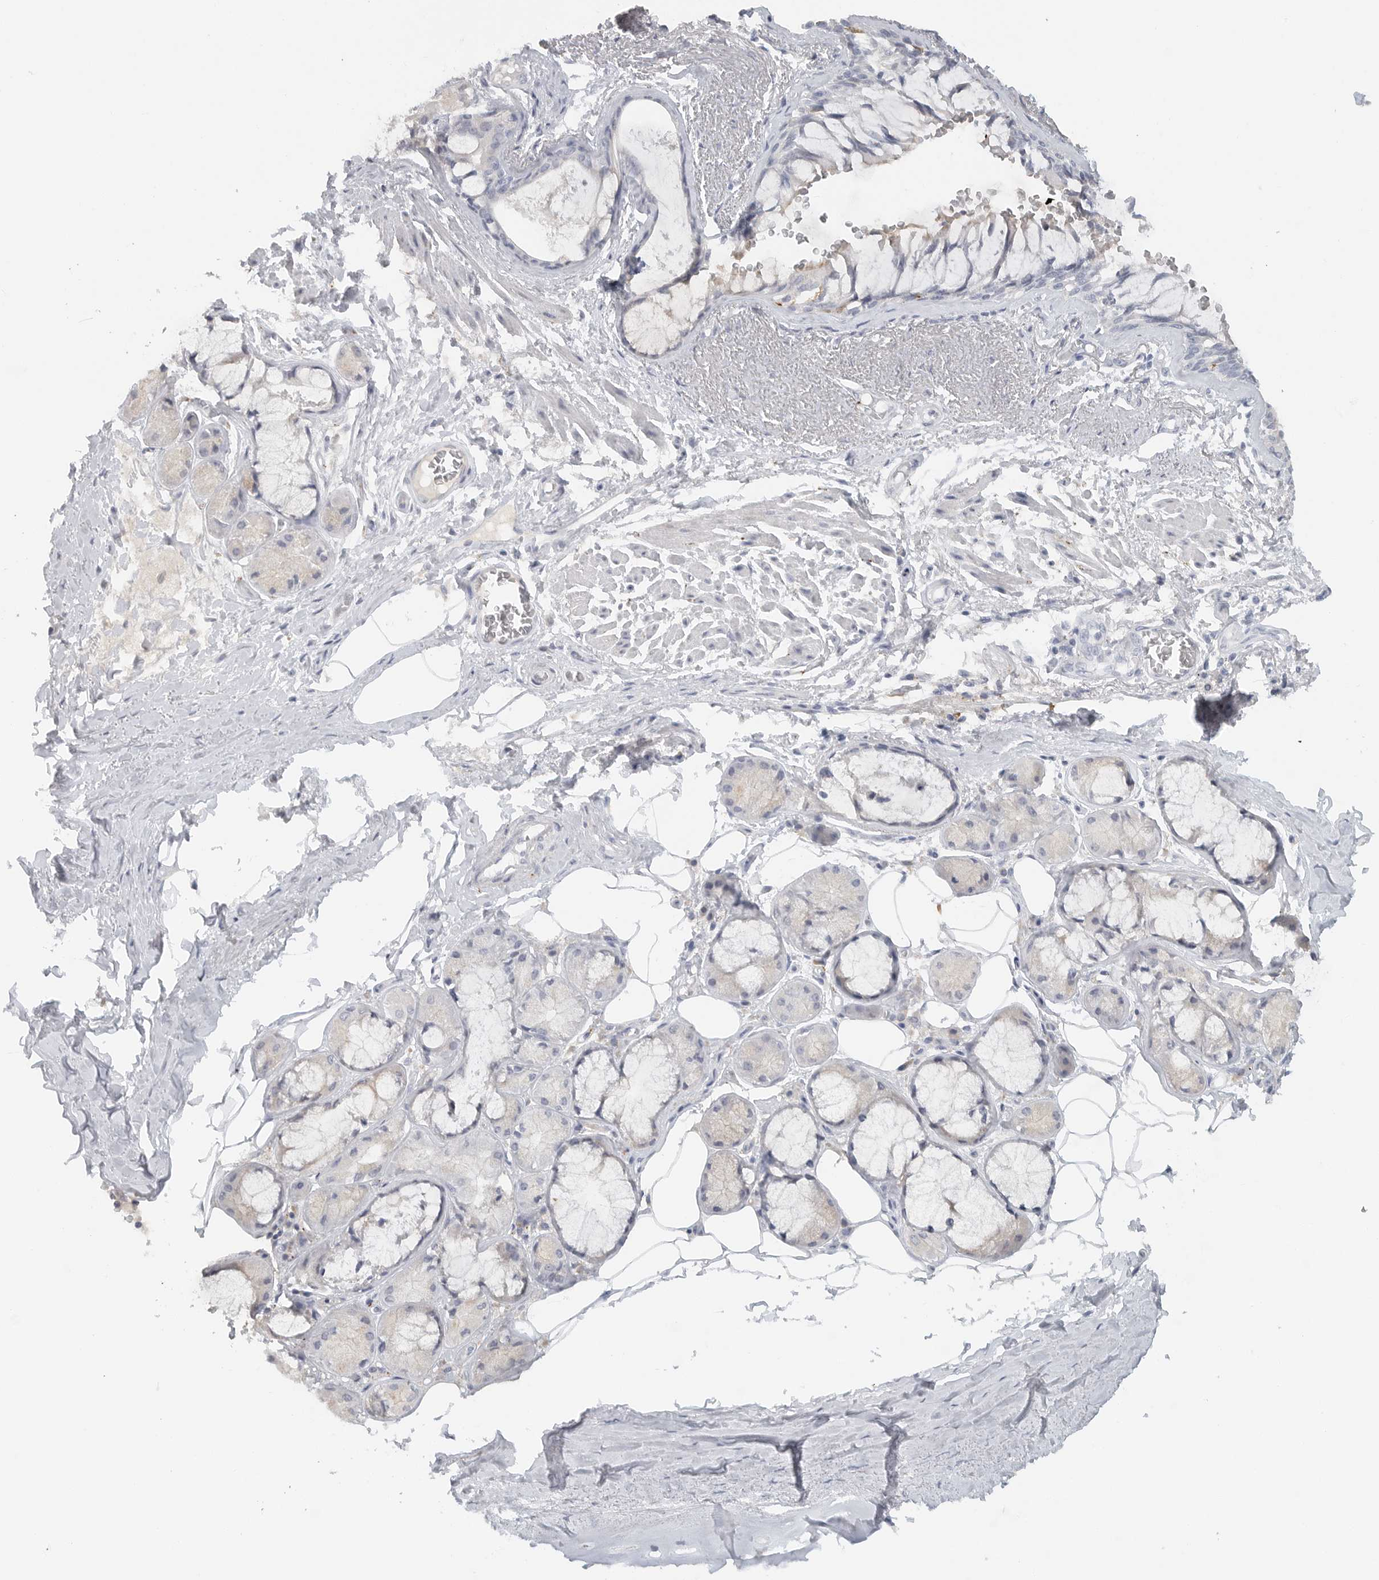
{"staining": {"intensity": "negative", "quantity": "none", "location": "none"}, "tissue": "bronchus", "cell_type": "Respiratory epithelial cells", "image_type": "normal", "snomed": [{"axis": "morphology", "description": "Normal tissue, NOS"}, {"axis": "topography", "description": "Bronchus"}], "caption": "IHC photomicrograph of normal bronchus stained for a protein (brown), which demonstrates no positivity in respiratory epithelial cells. (Brightfield microscopy of DAB IHC at high magnification).", "gene": "PAM", "patient": {"sex": "male", "age": 66}}